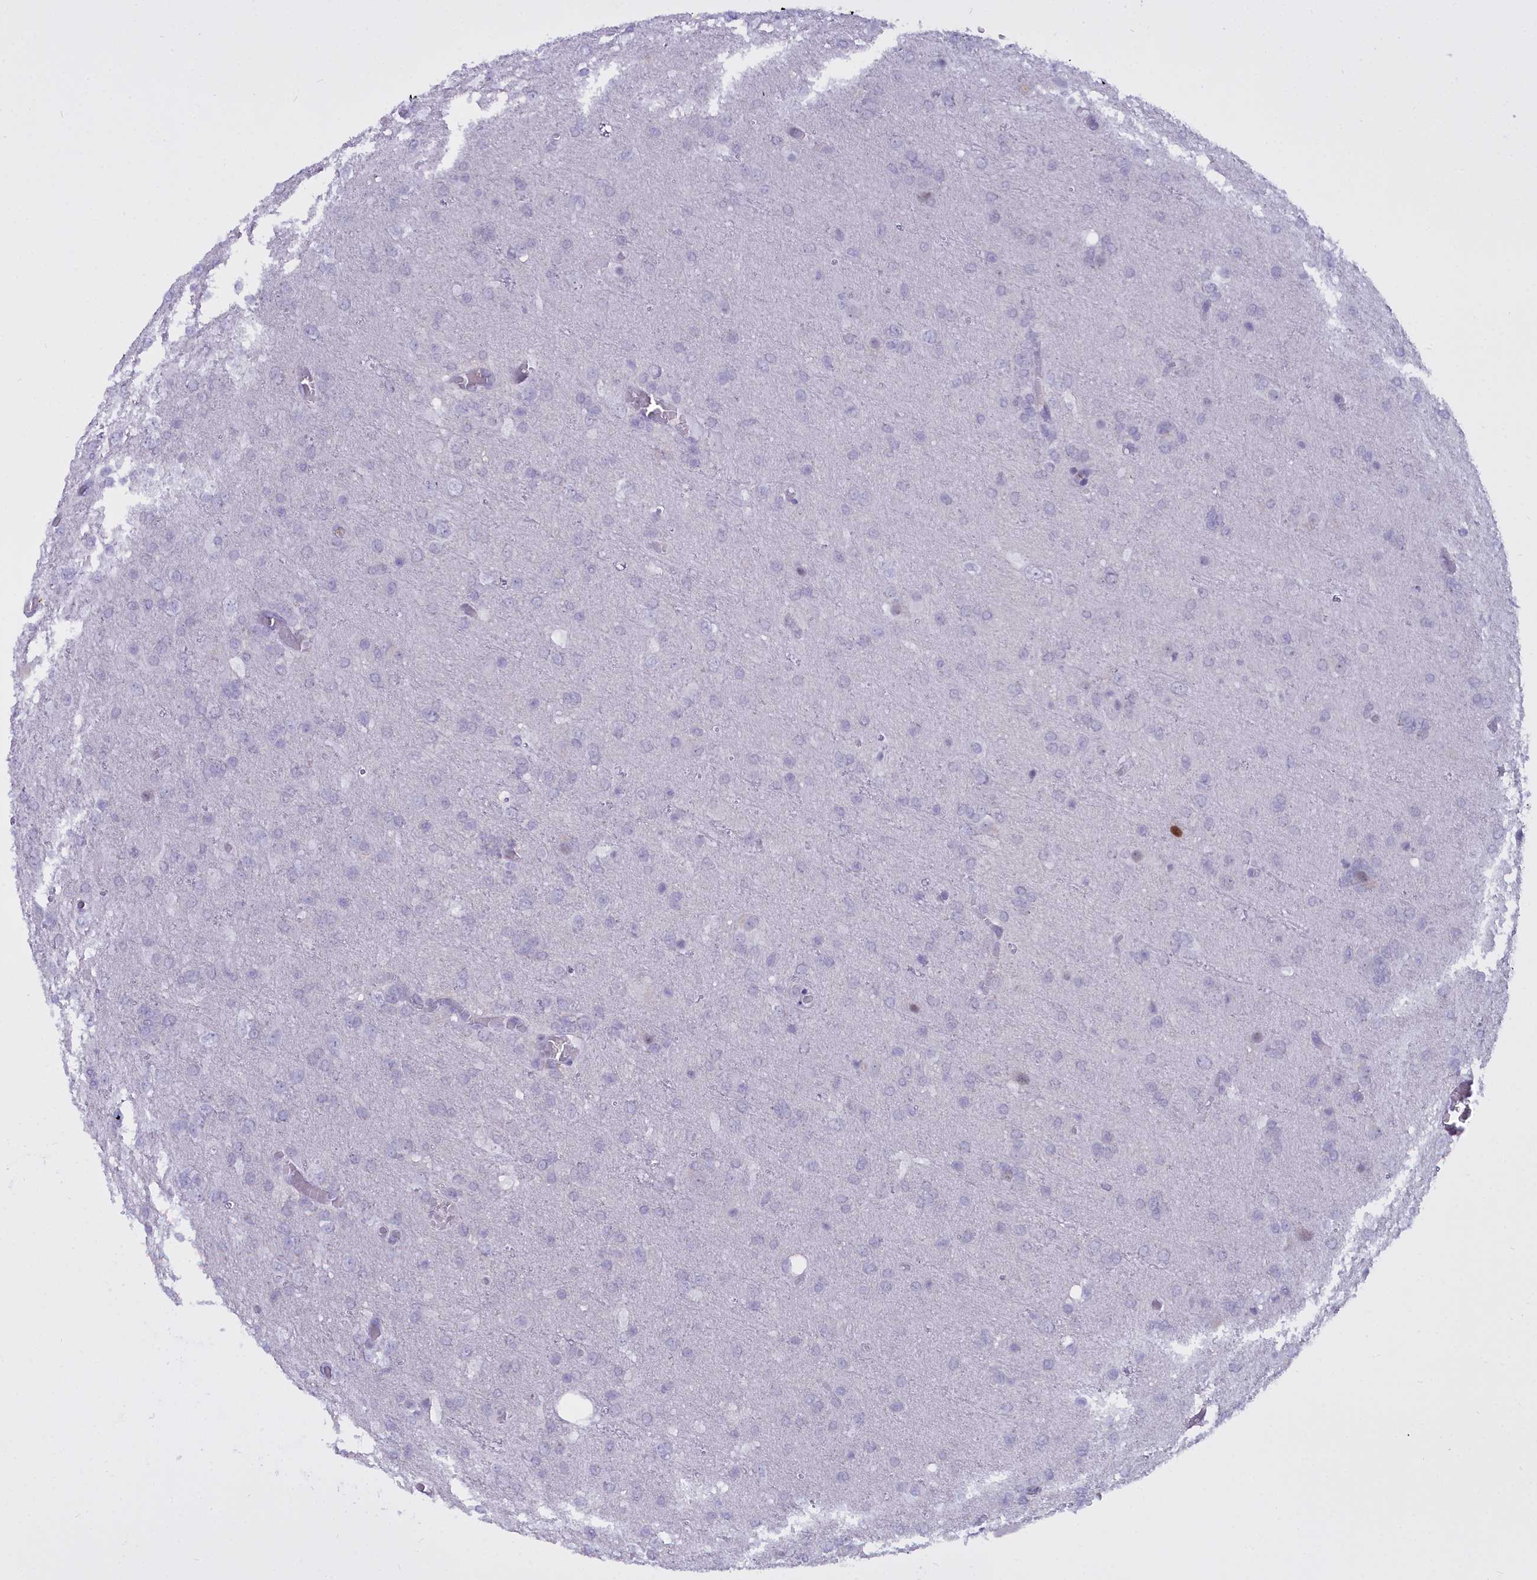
{"staining": {"intensity": "negative", "quantity": "none", "location": "none"}, "tissue": "glioma", "cell_type": "Tumor cells", "image_type": "cancer", "snomed": [{"axis": "morphology", "description": "Glioma, malignant, High grade"}, {"axis": "topography", "description": "Brain"}], "caption": "This is a histopathology image of immunohistochemistry staining of glioma, which shows no staining in tumor cells. The staining was performed using DAB (3,3'-diaminobenzidine) to visualize the protein expression in brown, while the nuclei were stained in blue with hematoxylin (Magnification: 20x).", "gene": "OSTN", "patient": {"sex": "female", "age": 74}}